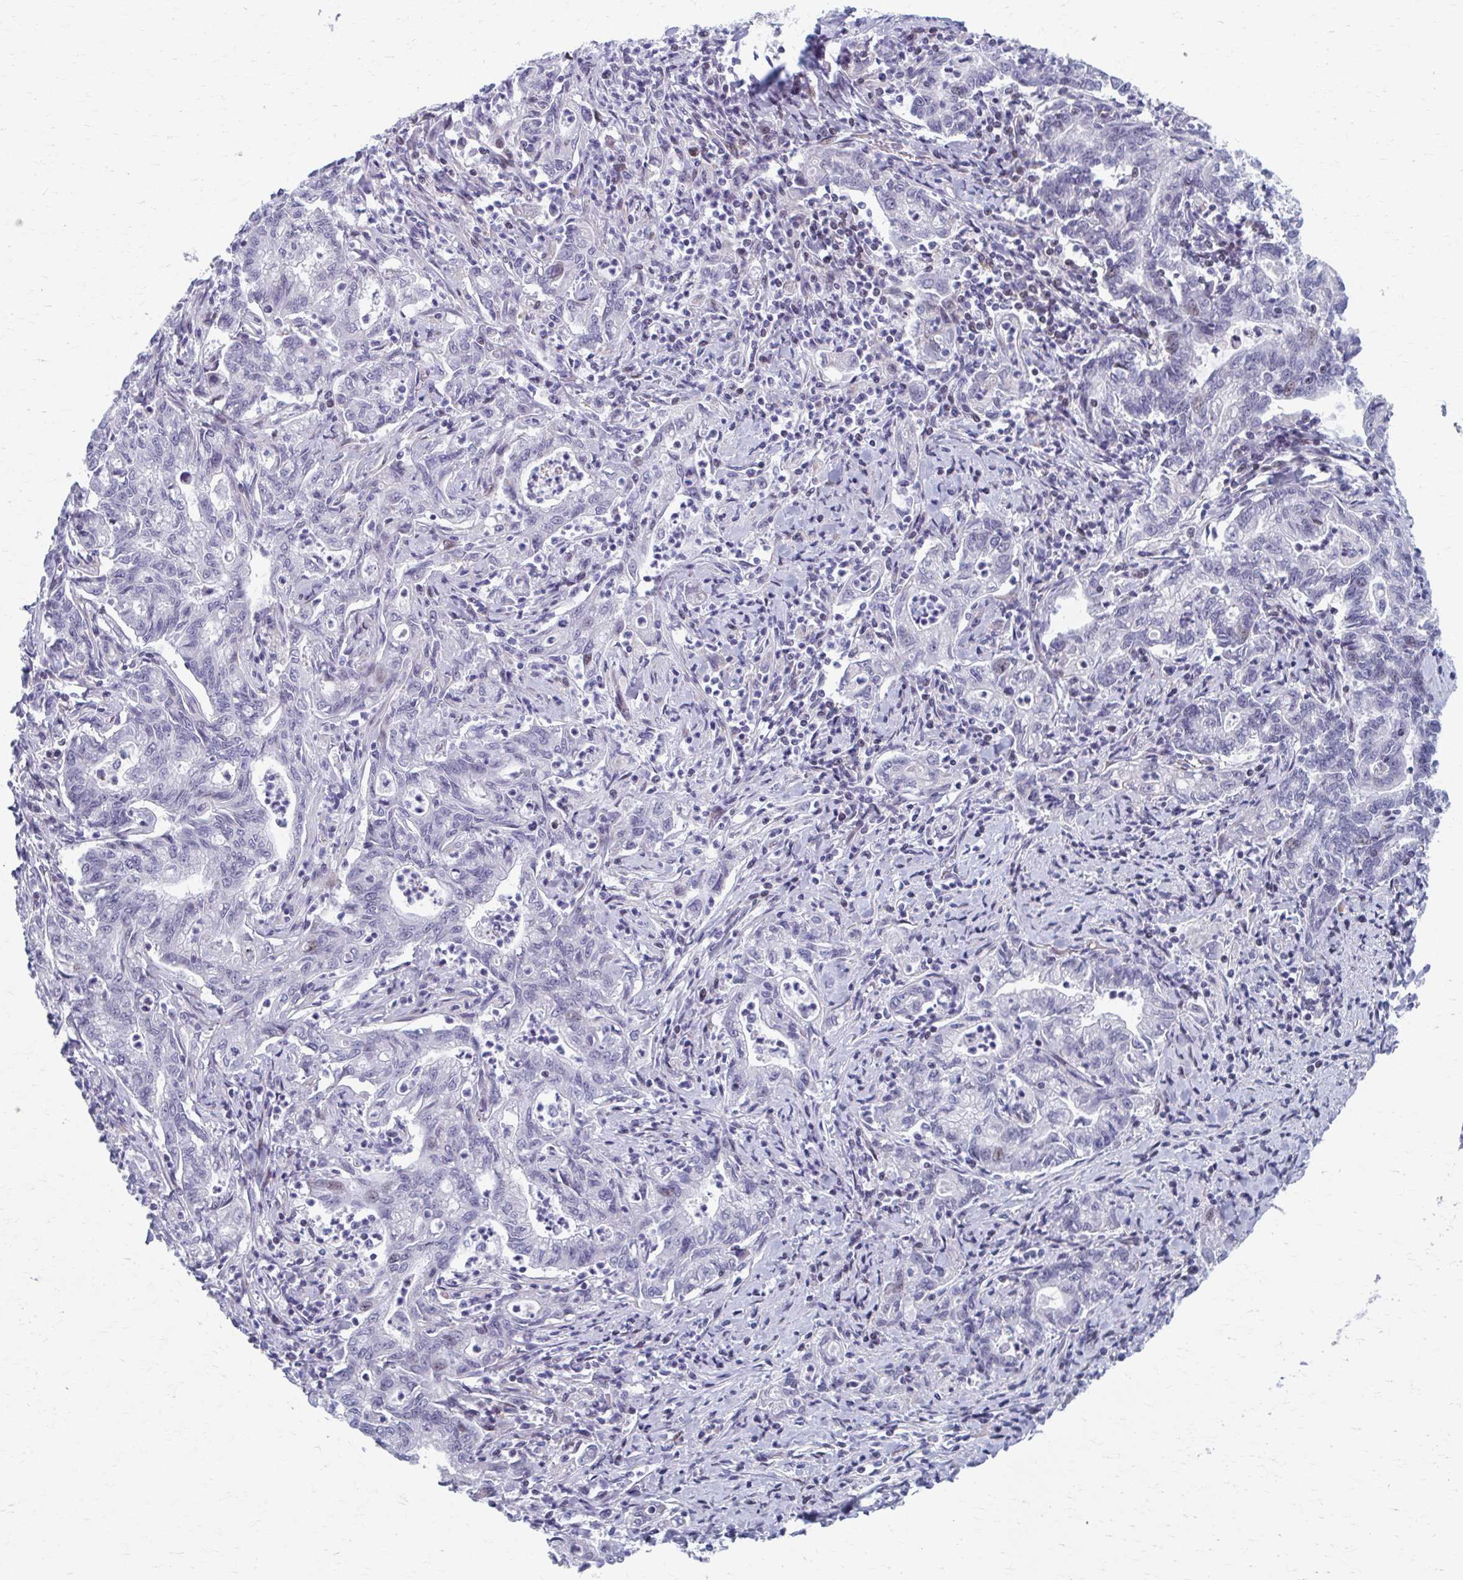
{"staining": {"intensity": "negative", "quantity": "none", "location": "none"}, "tissue": "stomach cancer", "cell_type": "Tumor cells", "image_type": "cancer", "snomed": [{"axis": "morphology", "description": "Adenocarcinoma, NOS"}, {"axis": "topography", "description": "Stomach, upper"}], "caption": "Immunohistochemical staining of stomach cancer exhibits no significant staining in tumor cells. (Brightfield microscopy of DAB immunohistochemistry (IHC) at high magnification).", "gene": "ABHD16B", "patient": {"sex": "female", "age": 79}}